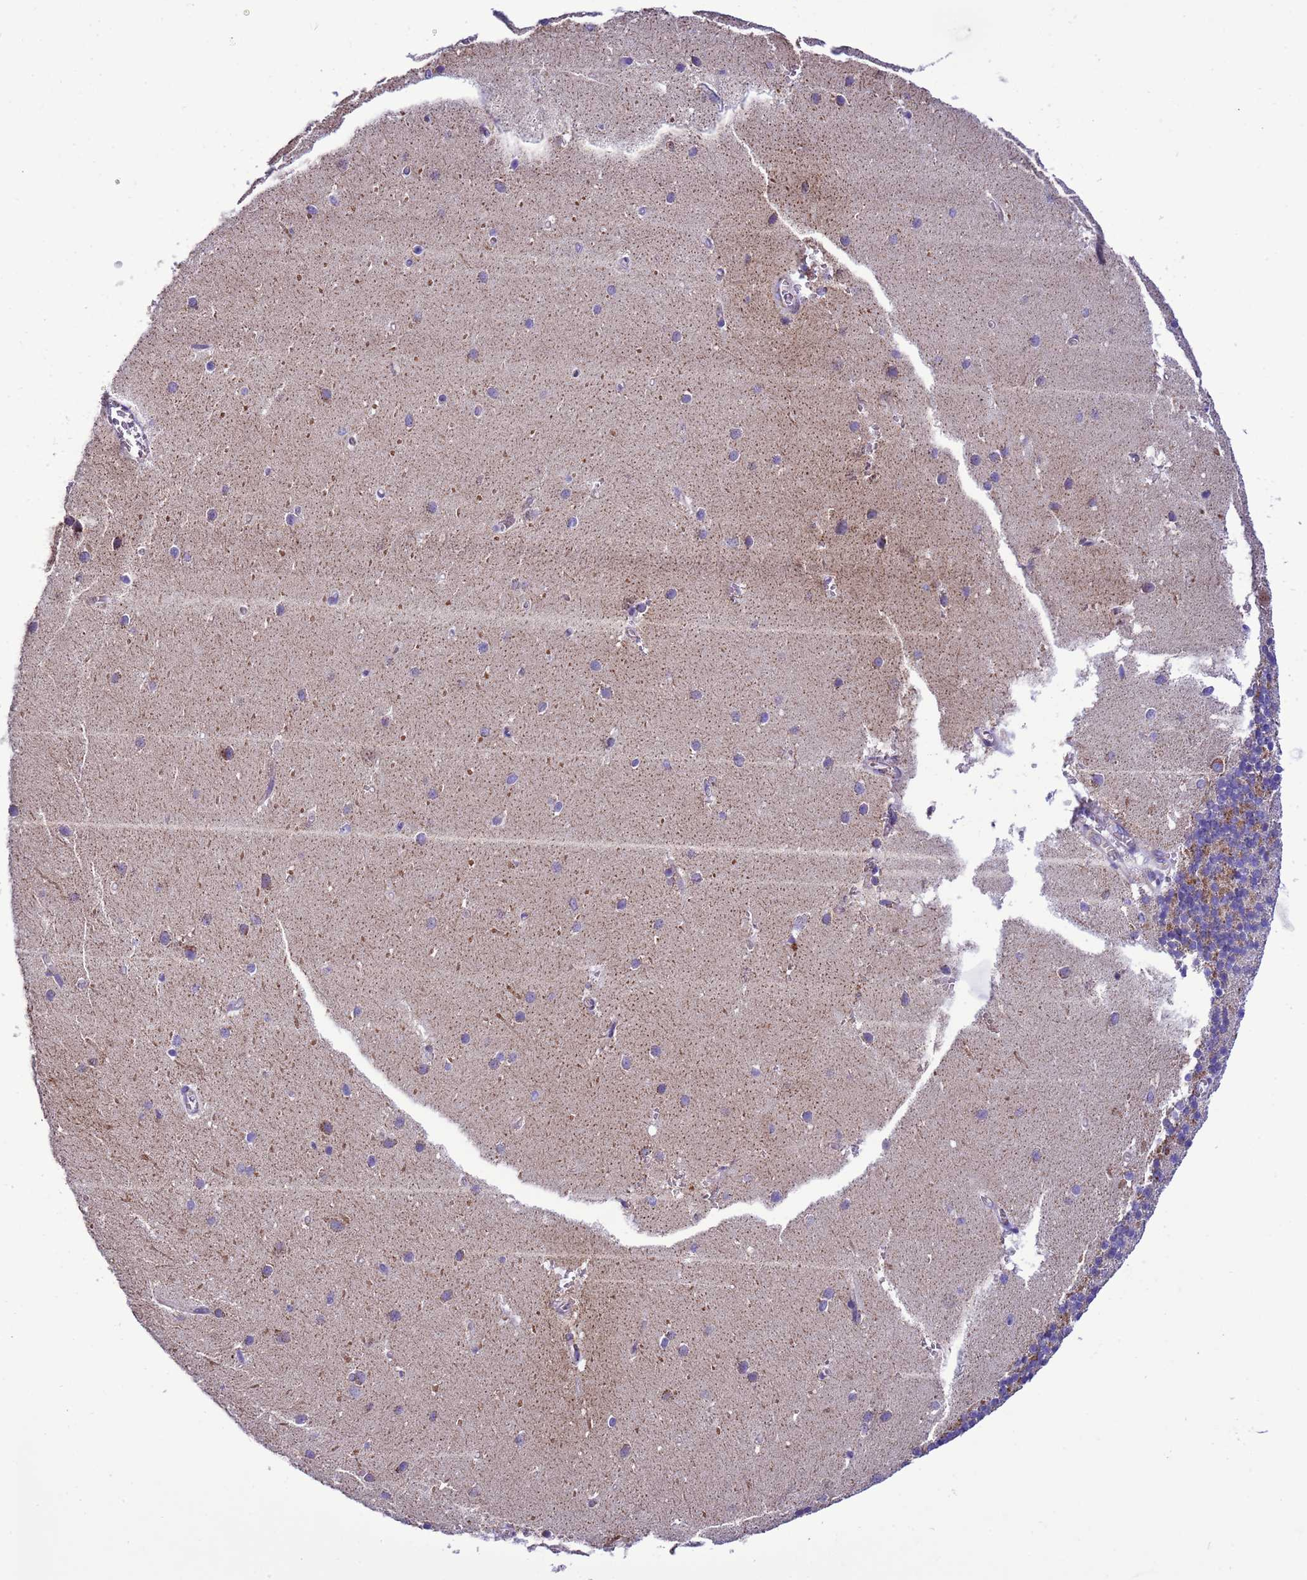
{"staining": {"intensity": "moderate", "quantity": "<25%", "location": "cytoplasmic/membranous"}, "tissue": "cerebellum", "cell_type": "Cells in granular layer", "image_type": "normal", "snomed": [{"axis": "morphology", "description": "Normal tissue, NOS"}, {"axis": "topography", "description": "Cerebellum"}], "caption": "Brown immunohistochemical staining in unremarkable human cerebellum exhibits moderate cytoplasmic/membranous staining in about <25% of cells in granular layer. (Stains: DAB (3,3'-diaminobenzidine) in brown, nuclei in blue, Microscopy: brightfield microscopy at high magnification).", "gene": "CCDC191", "patient": {"sex": "male", "age": 54}}